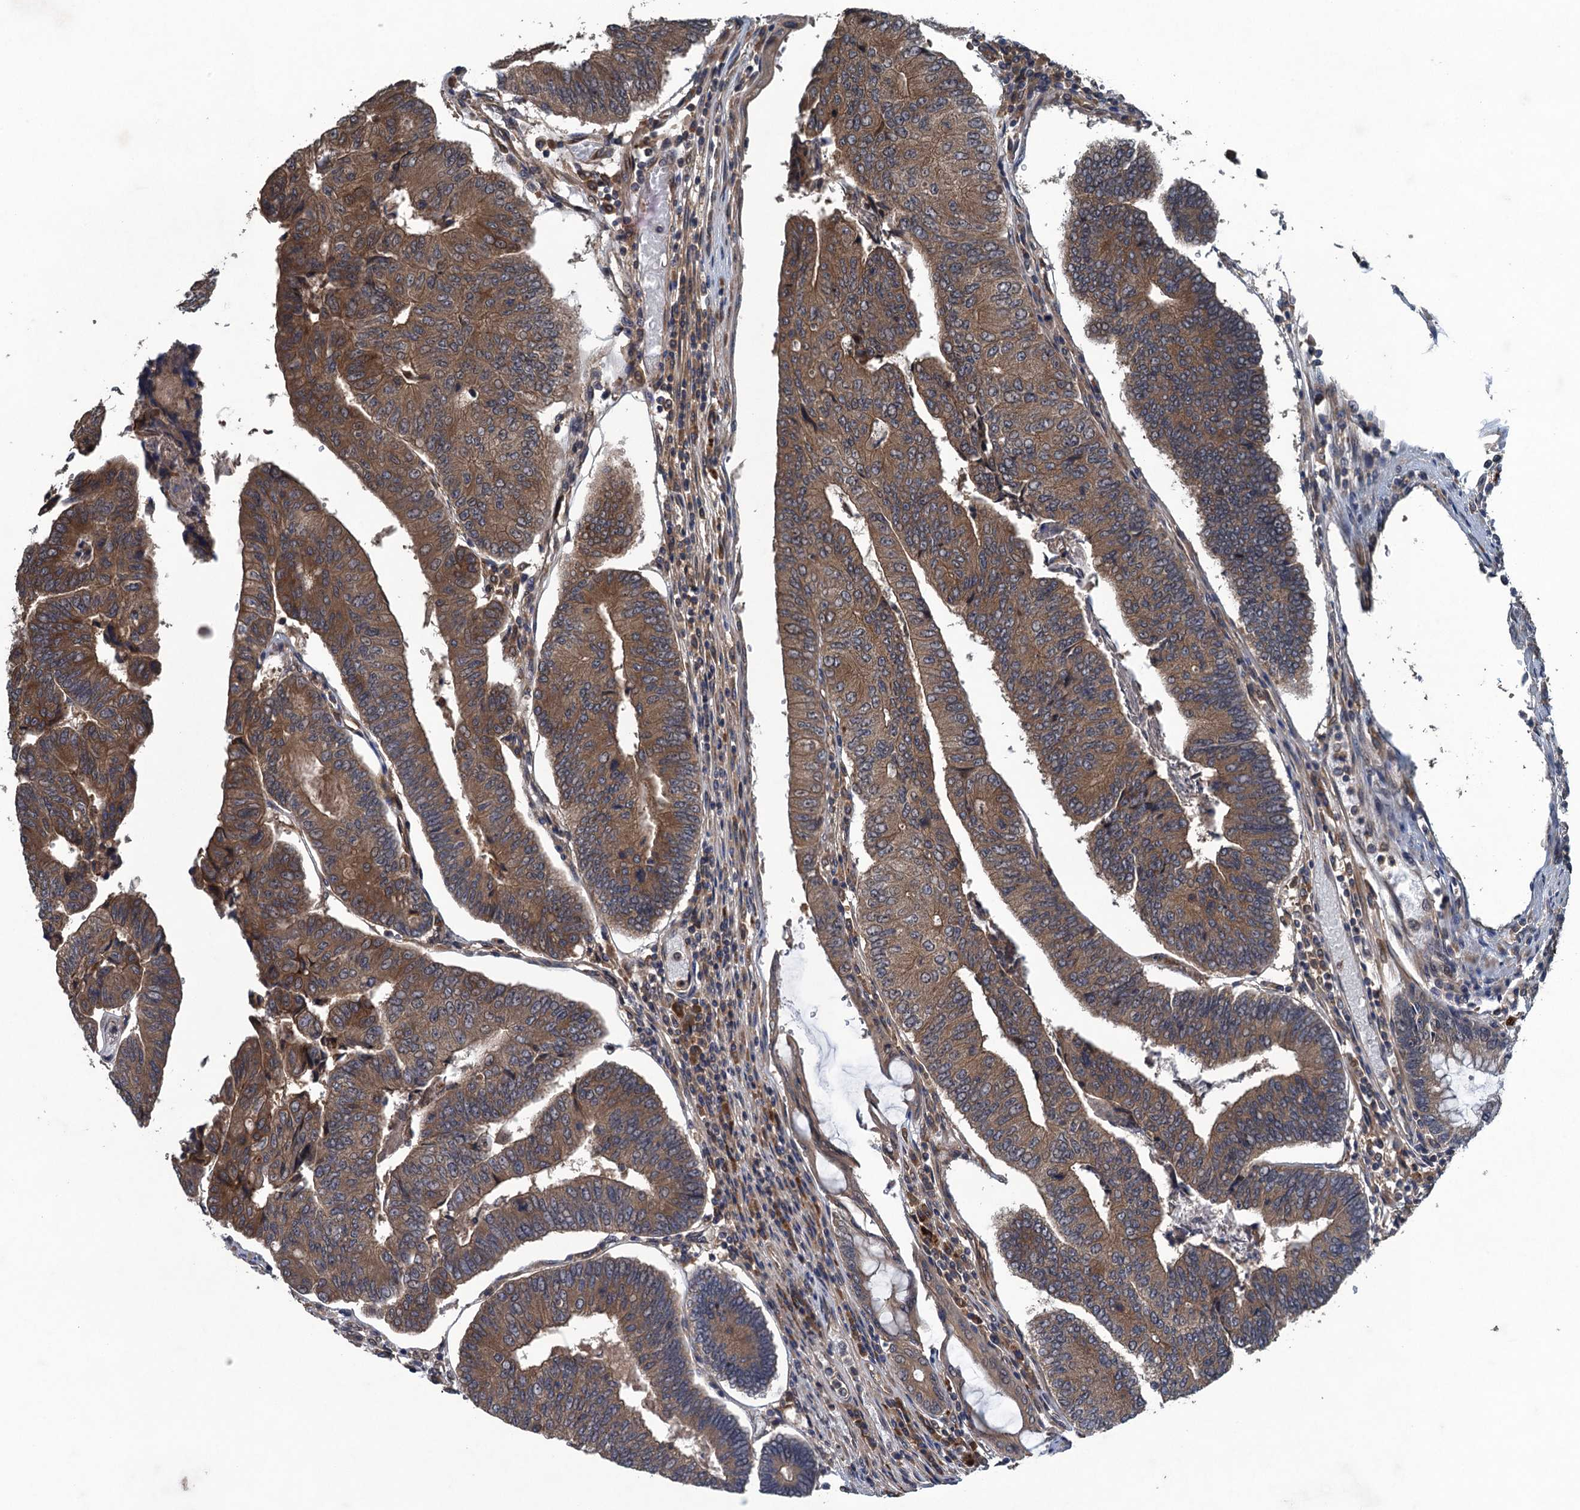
{"staining": {"intensity": "moderate", "quantity": ">75%", "location": "cytoplasmic/membranous"}, "tissue": "colorectal cancer", "cell_type": "Tumor cells", "image_type": "cancer", "snomed": [{"axis": "morphology", "description": "Adenocarcinoma, NOS"}, {"axis": "topography", "description": "Colon"}], "caption": "Immunohistochemistry histopathology image of neoplastic tissue: colorectal adenocarcinoma stained using immunohistochemistry (IHC) demonstrates medium levels of moderate protein expression localized specifically in the cytoplasmic/membranous of tumor cells, appearing as a cytoplasmic/membranous brown color.", "gene": "CNTN5", "patient": {"sex": "female", "age": 67}}